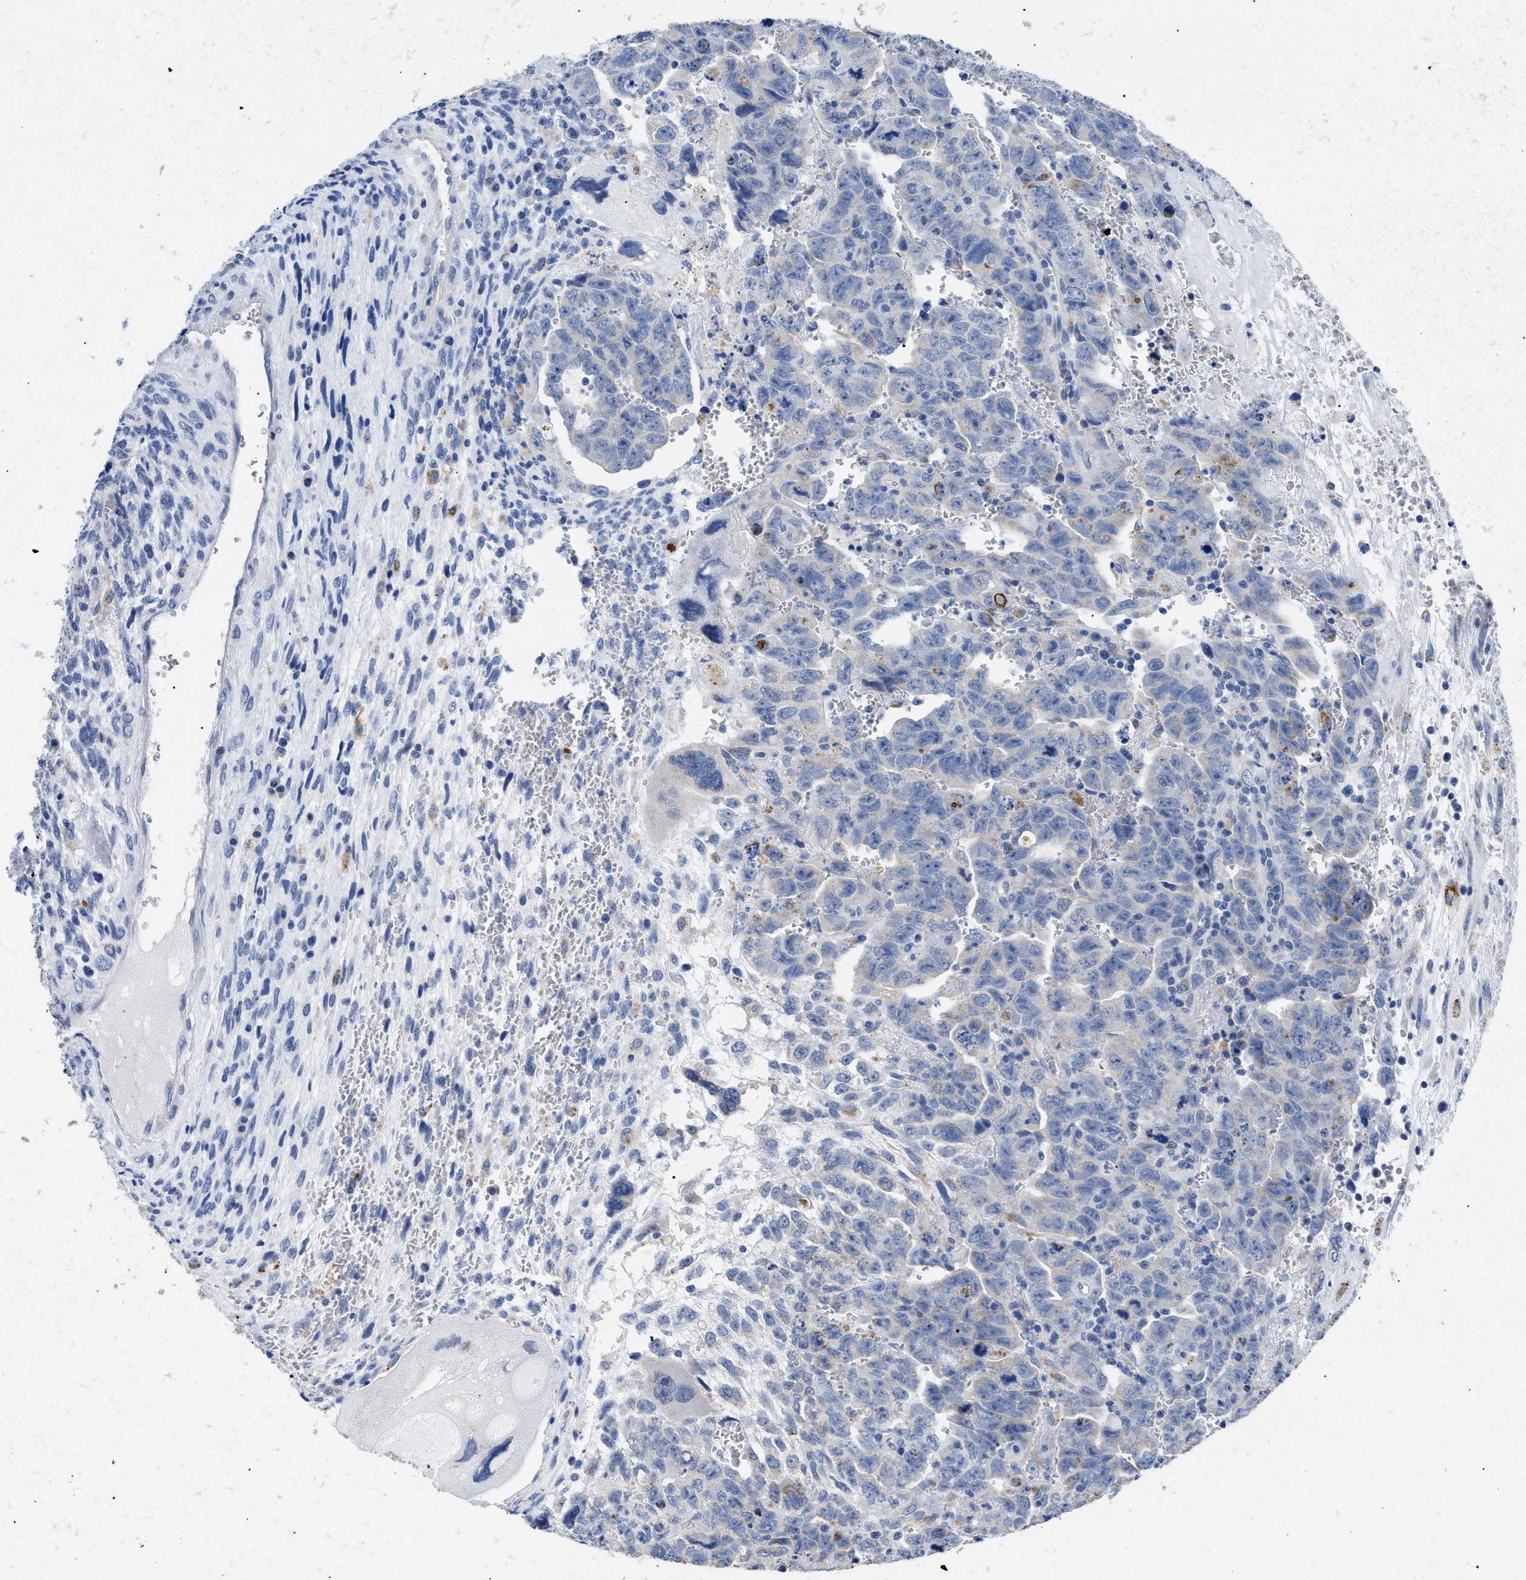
{"staining": {"intensity": "negative", "quantity": "none", "location": "none"}, "tissue": "testis cancer", "cell_type": "Tumor cells", "image_type": "cancer", "snomed": [{"axis": "morphology", "description": "Carcinoma, Embryonal, NOS"}, {"axis": "topography", "description": "Testis"}], "caption": "High magnification brightfield microscopy of testis cancer (embryonal carcinoma) stained with DAB (3,3'-diaminobenzidine) (brown) and counterstained with hematoxylin (blue): tumor cells show no significant expression. (DAB immunohistochemistry, high magnification).", "gene": "APOBEC2", "patient": {"sex": "male", "age": 28}}